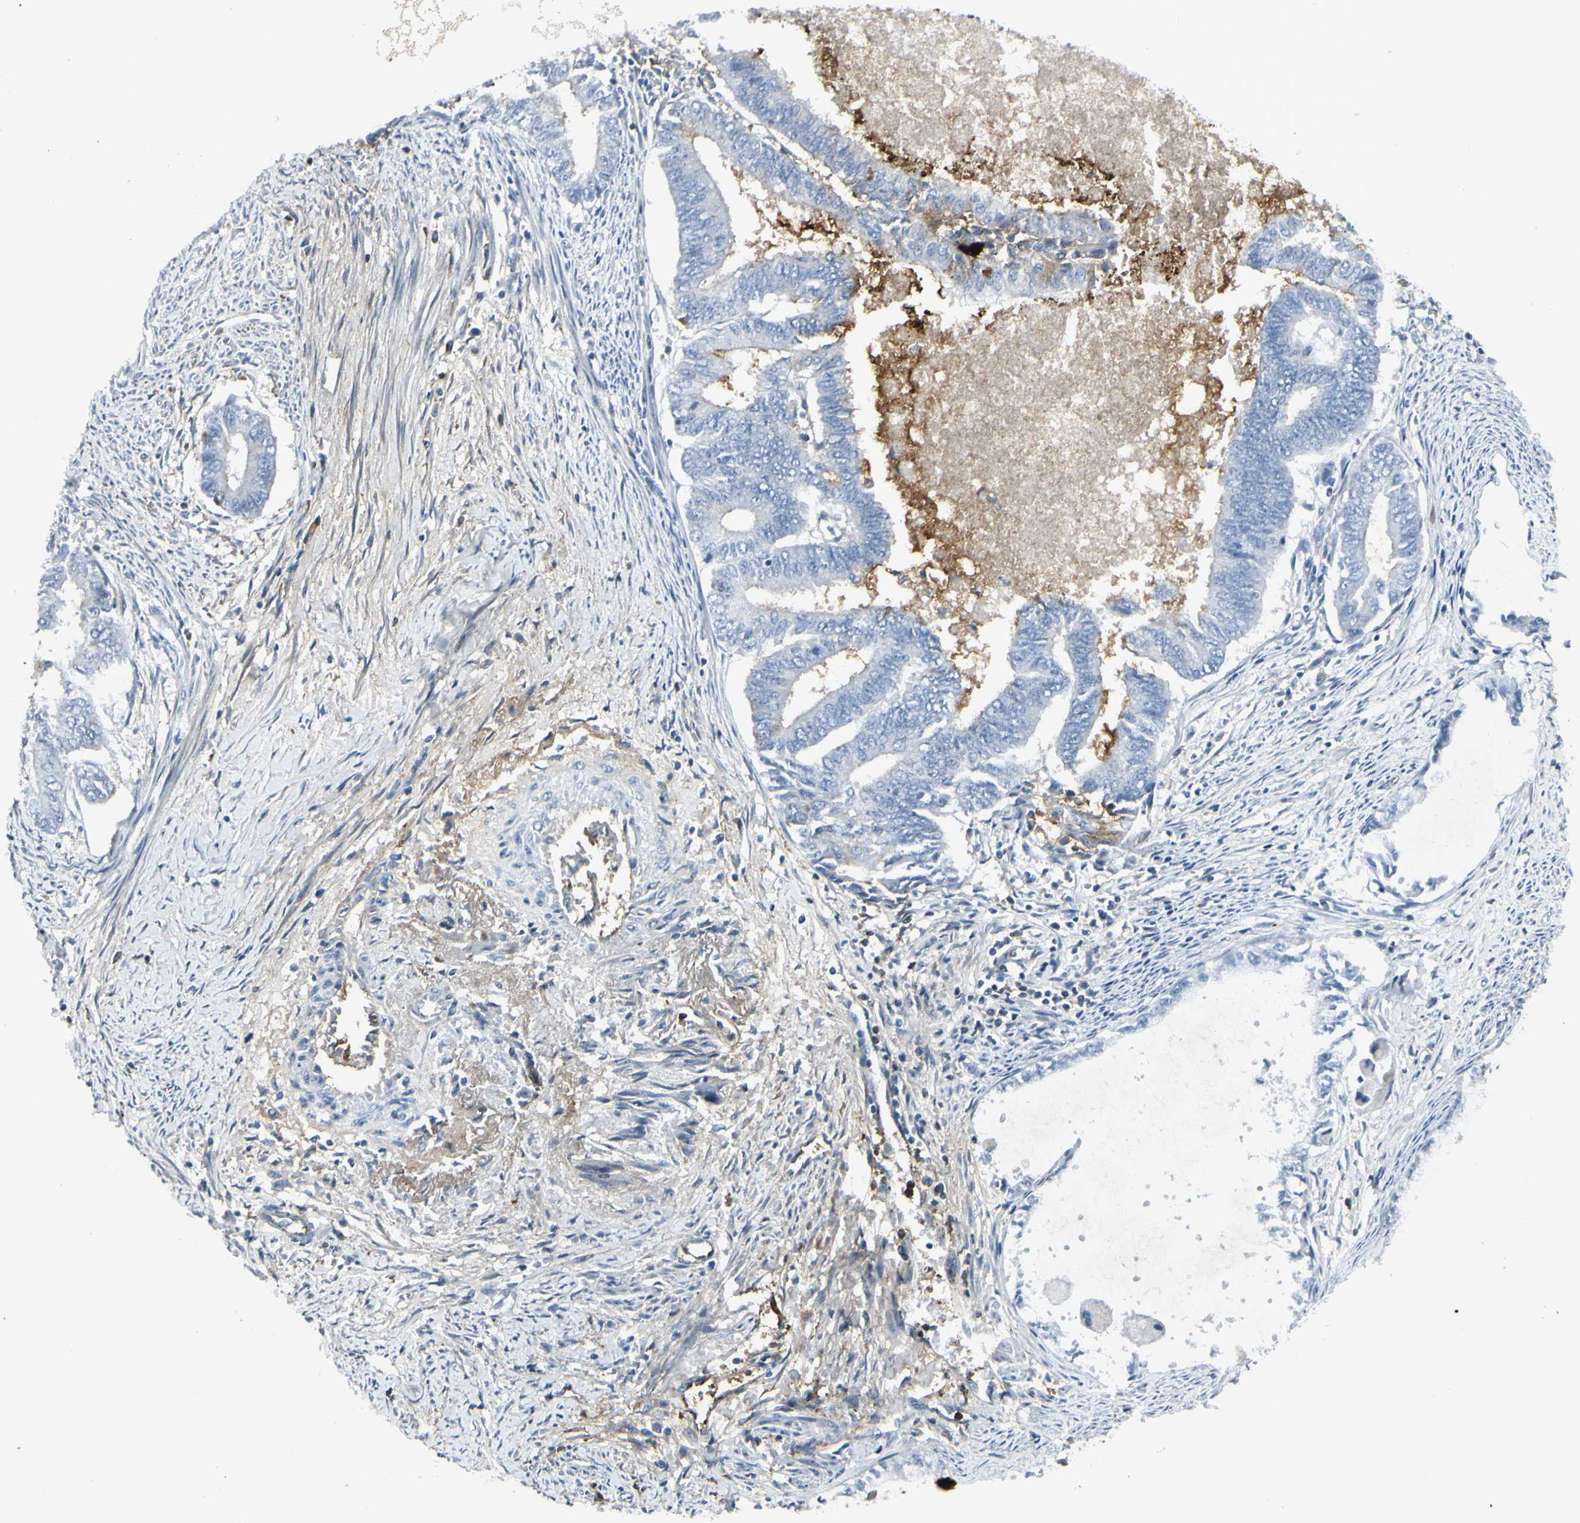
{"staining": {"intensity": "negative", "quantity": "none", "location": "none"}, "tissue": "endometrial cancer", "cell_type": "Tumor cells", "image_type": "cancer", "snomed": [{"axis": "morphology", "description": "Adenocarcinoma, NOS"}, {"axis": "topography", "description": "Endometrium"}], "caption": "Tumor cells are negative for brown protein staining in endometrial cancer.", "gene": "IGHM", "patient": {"sex": "female", "age": 86}}